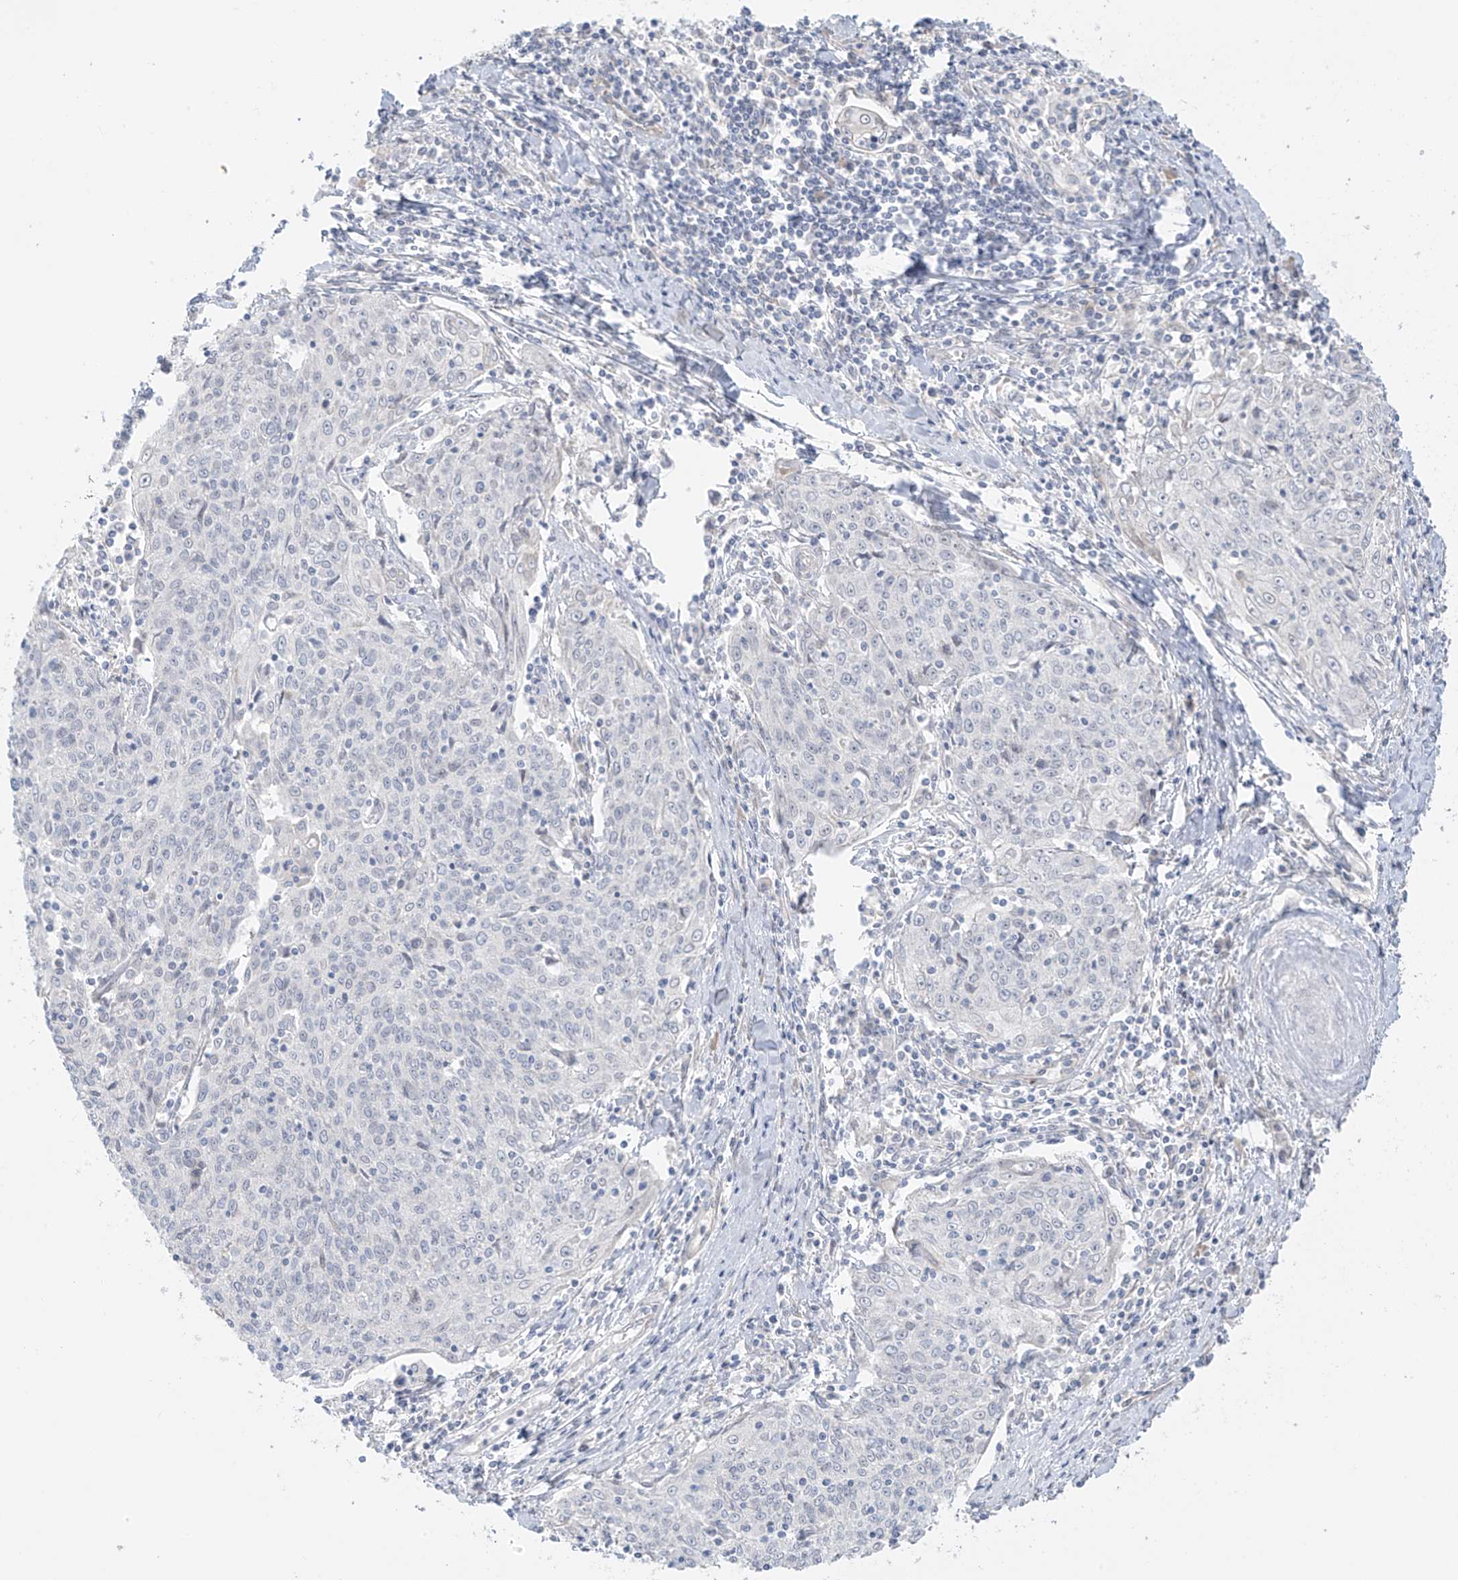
{"staining": {"intensity": "negative", "quantity": "none", "location": "none"}, "tissue": "cervical cancer", "cell_type": "Tumor cells", "image_type": "cancer", "snomed": [{"axis": "morphology", "description": "Squamous cell carcinoma, NOS"}, {"axis": "topography", "description": "Cervix"}], "caption": "Cervical cancer was stained to show a protein in brown. There is no significant staining in tumor cells.", "gene": "DCDC2", "patient": {"sex": "female", "age": 48}}